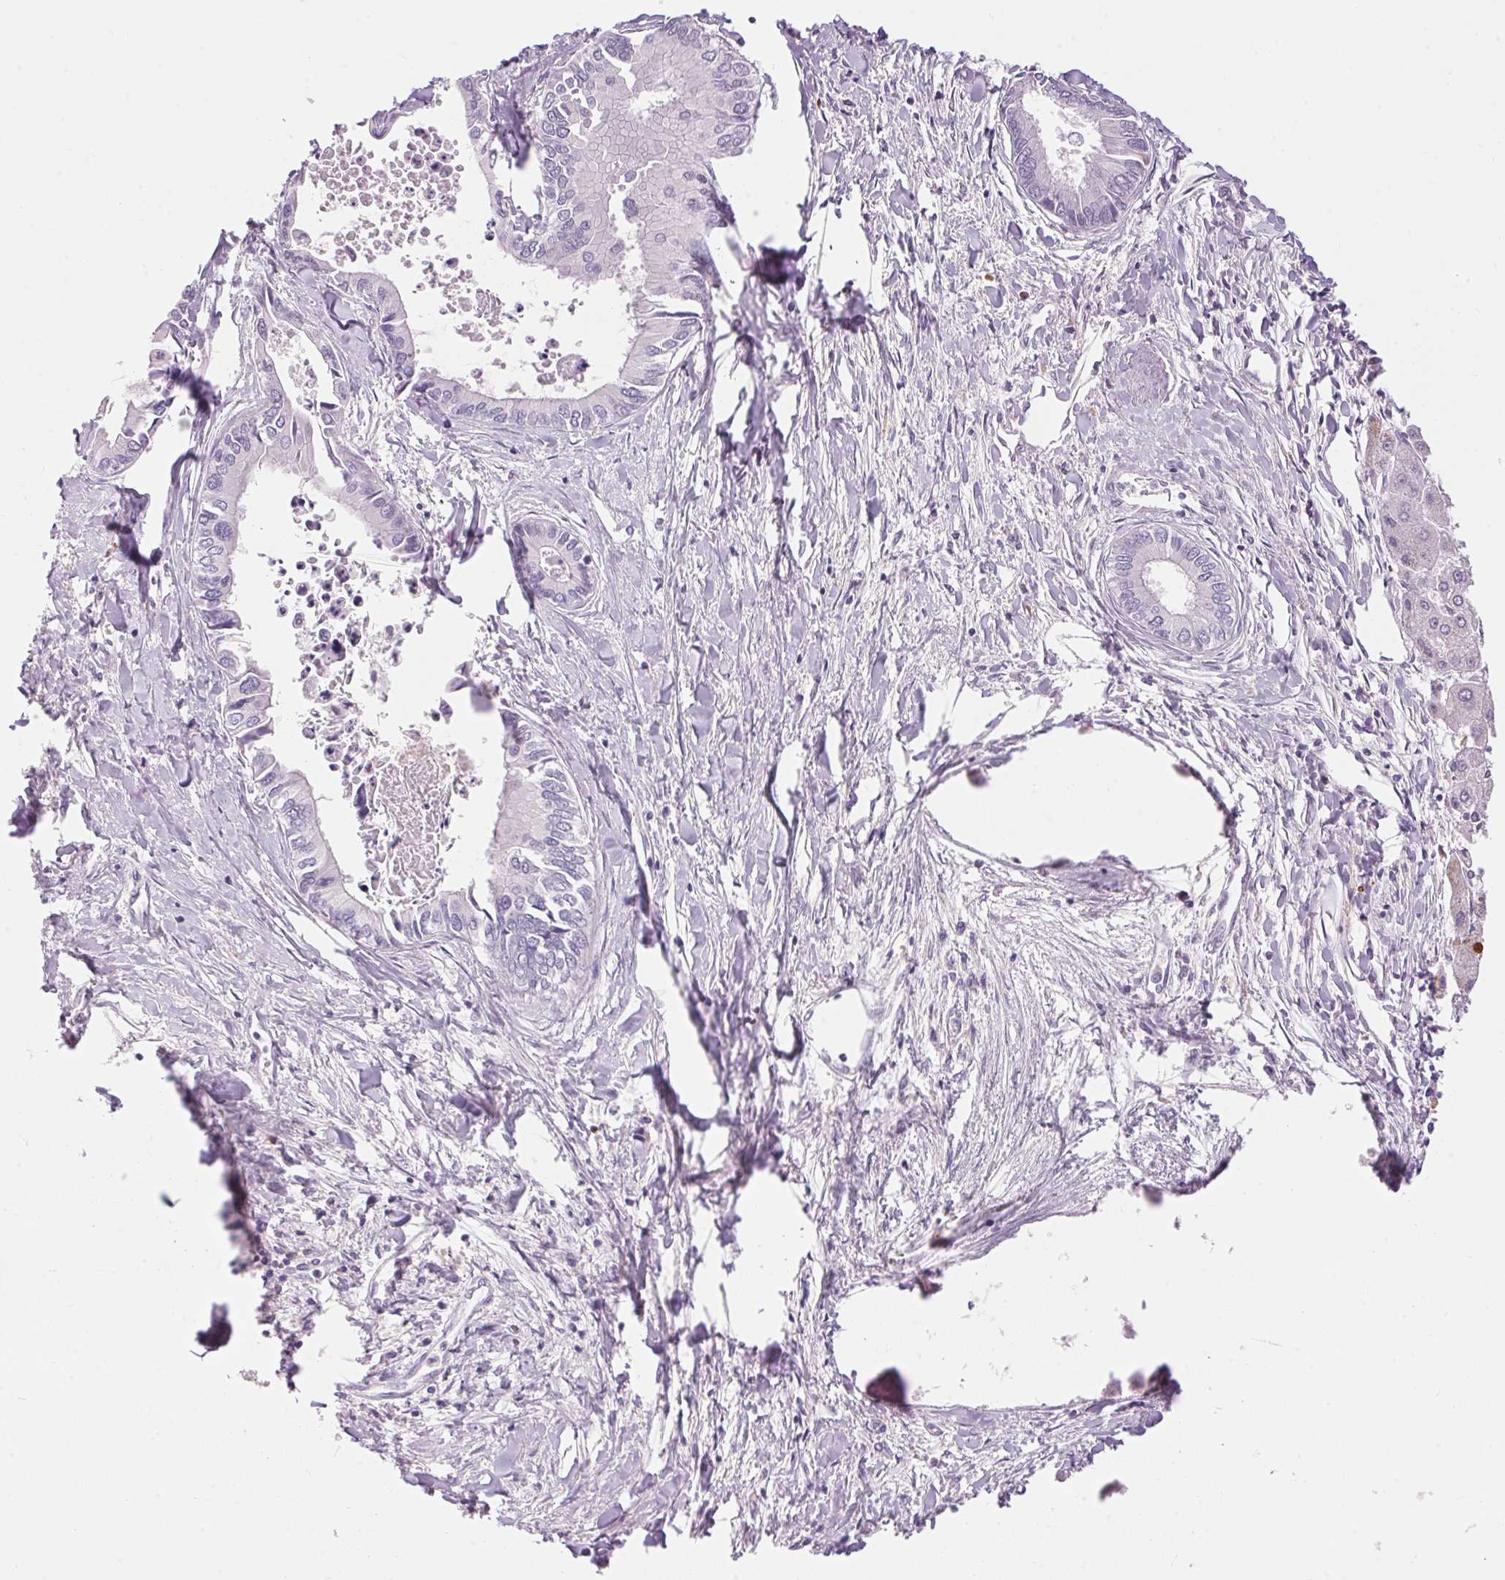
{"staining": {"intensity": "negative", "quantity": "none", "location": "none"}, "tissue": "liver cancer", "cell_type": "Tumor cells", "image_type": "cancer", "snomed": [{"axis": "morphology", "description": "Cholangiocarcinoma"}, {"axis": "topography", "description": "Liver"}], "caption": "Immunohistochemical staining of human liver cancer (cholangiocarcinoma) demonstrates no significant positivity in tumor cells. (Stains: DAB immunohistochemistry with hematoxylin counter stain, Microscopy: brightfield microscopy at high magnification).", "gene": "PNLIPRP3", "patient": {"sex": "male", "age": 66}}